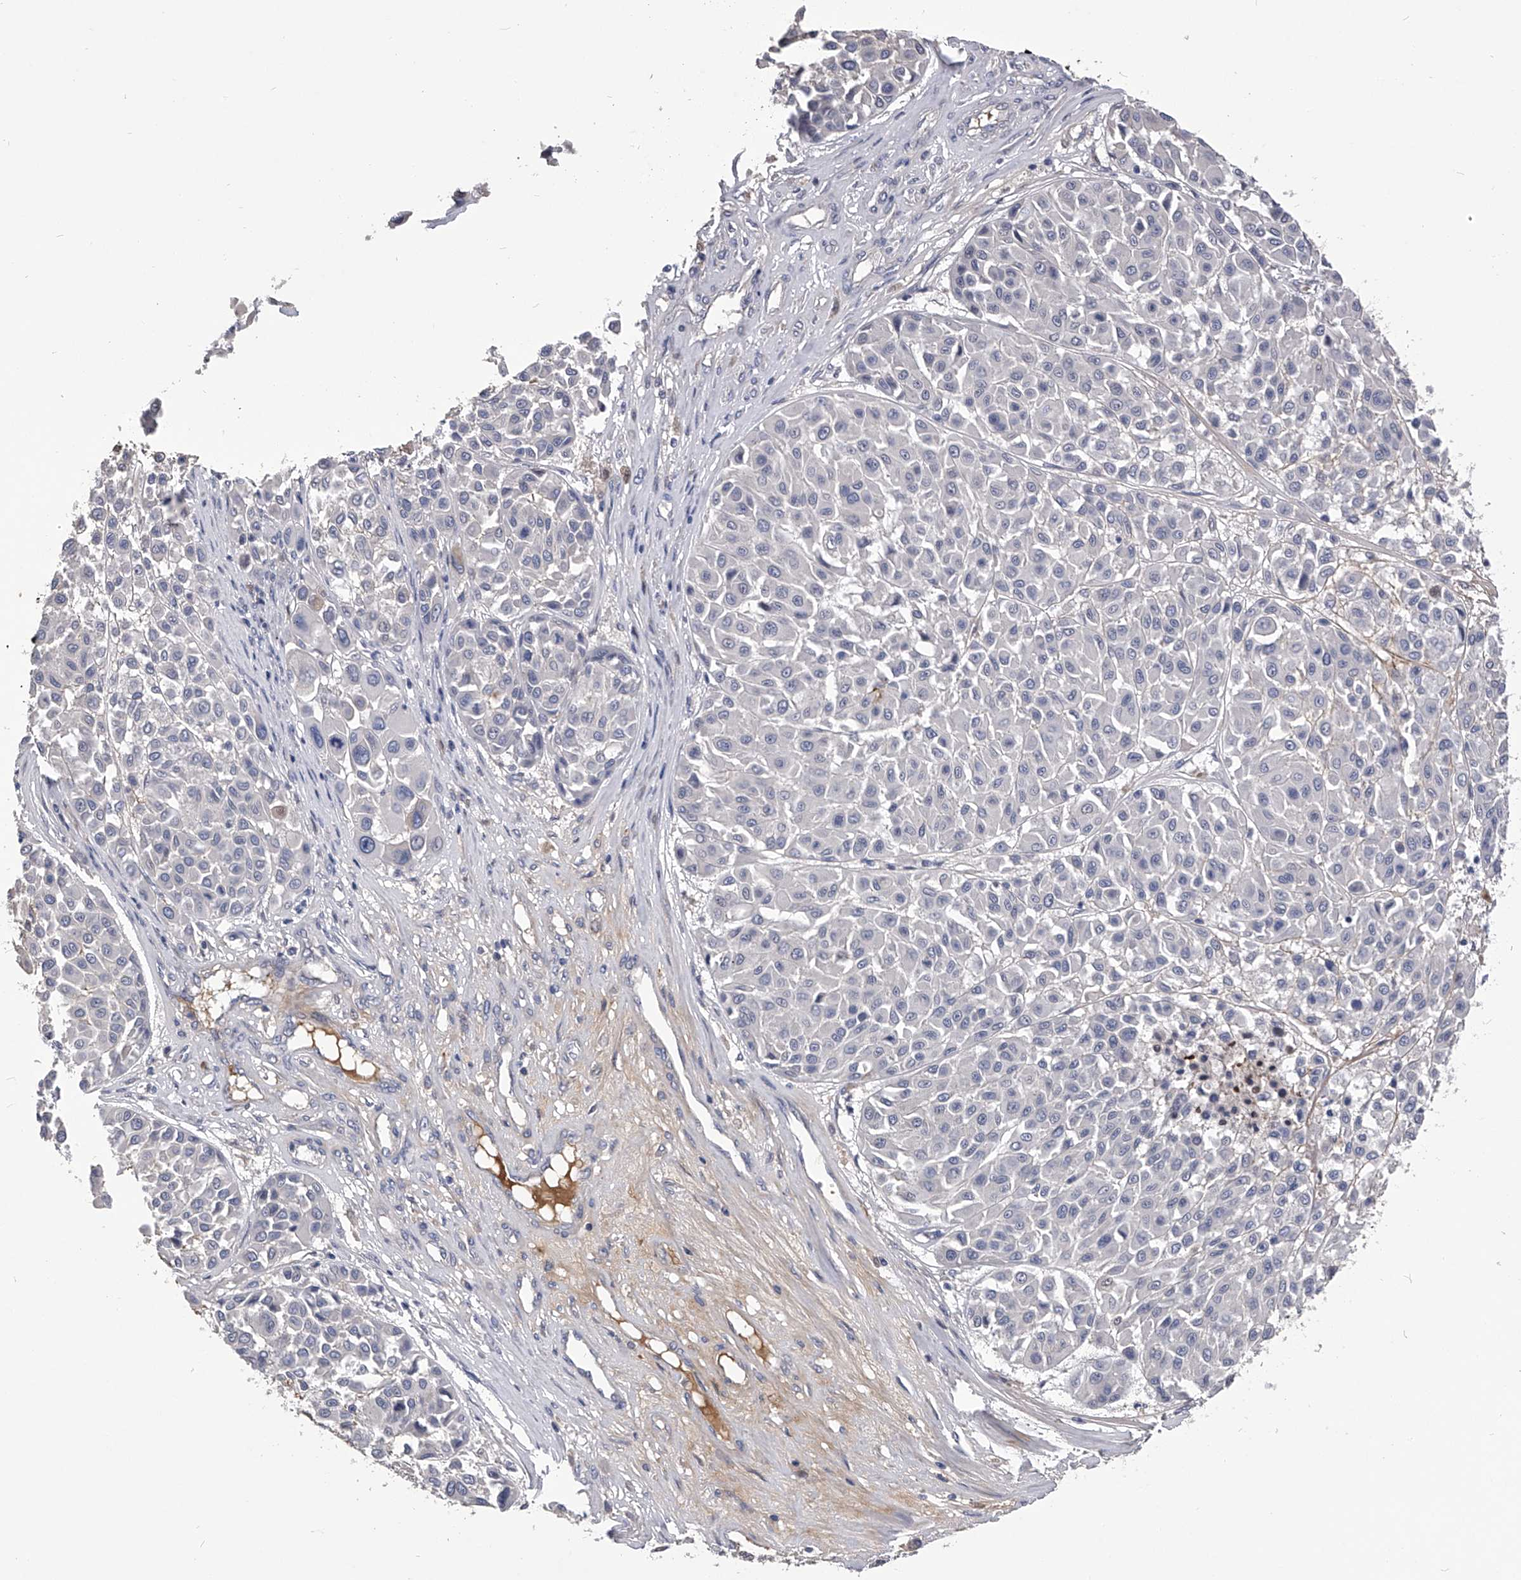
{"staining": {"intensity": "negative", "quantity": "none", "location": "none"}, "tissue": "melanoma", "cell_type": "Tumor cells", "image_type": "cancer", "snomed": [{"axis": "morphology", "description": "Malignant melanoma, Metastatic site"}, {"axis": "topography", "description": "Soft tissue"}], "caption": "Tumor cells are negative for brown protein staining in malignant melanoma (metastatic site).", "gene": "MDN1", "patient": {"sex": "male", "age": 41}}